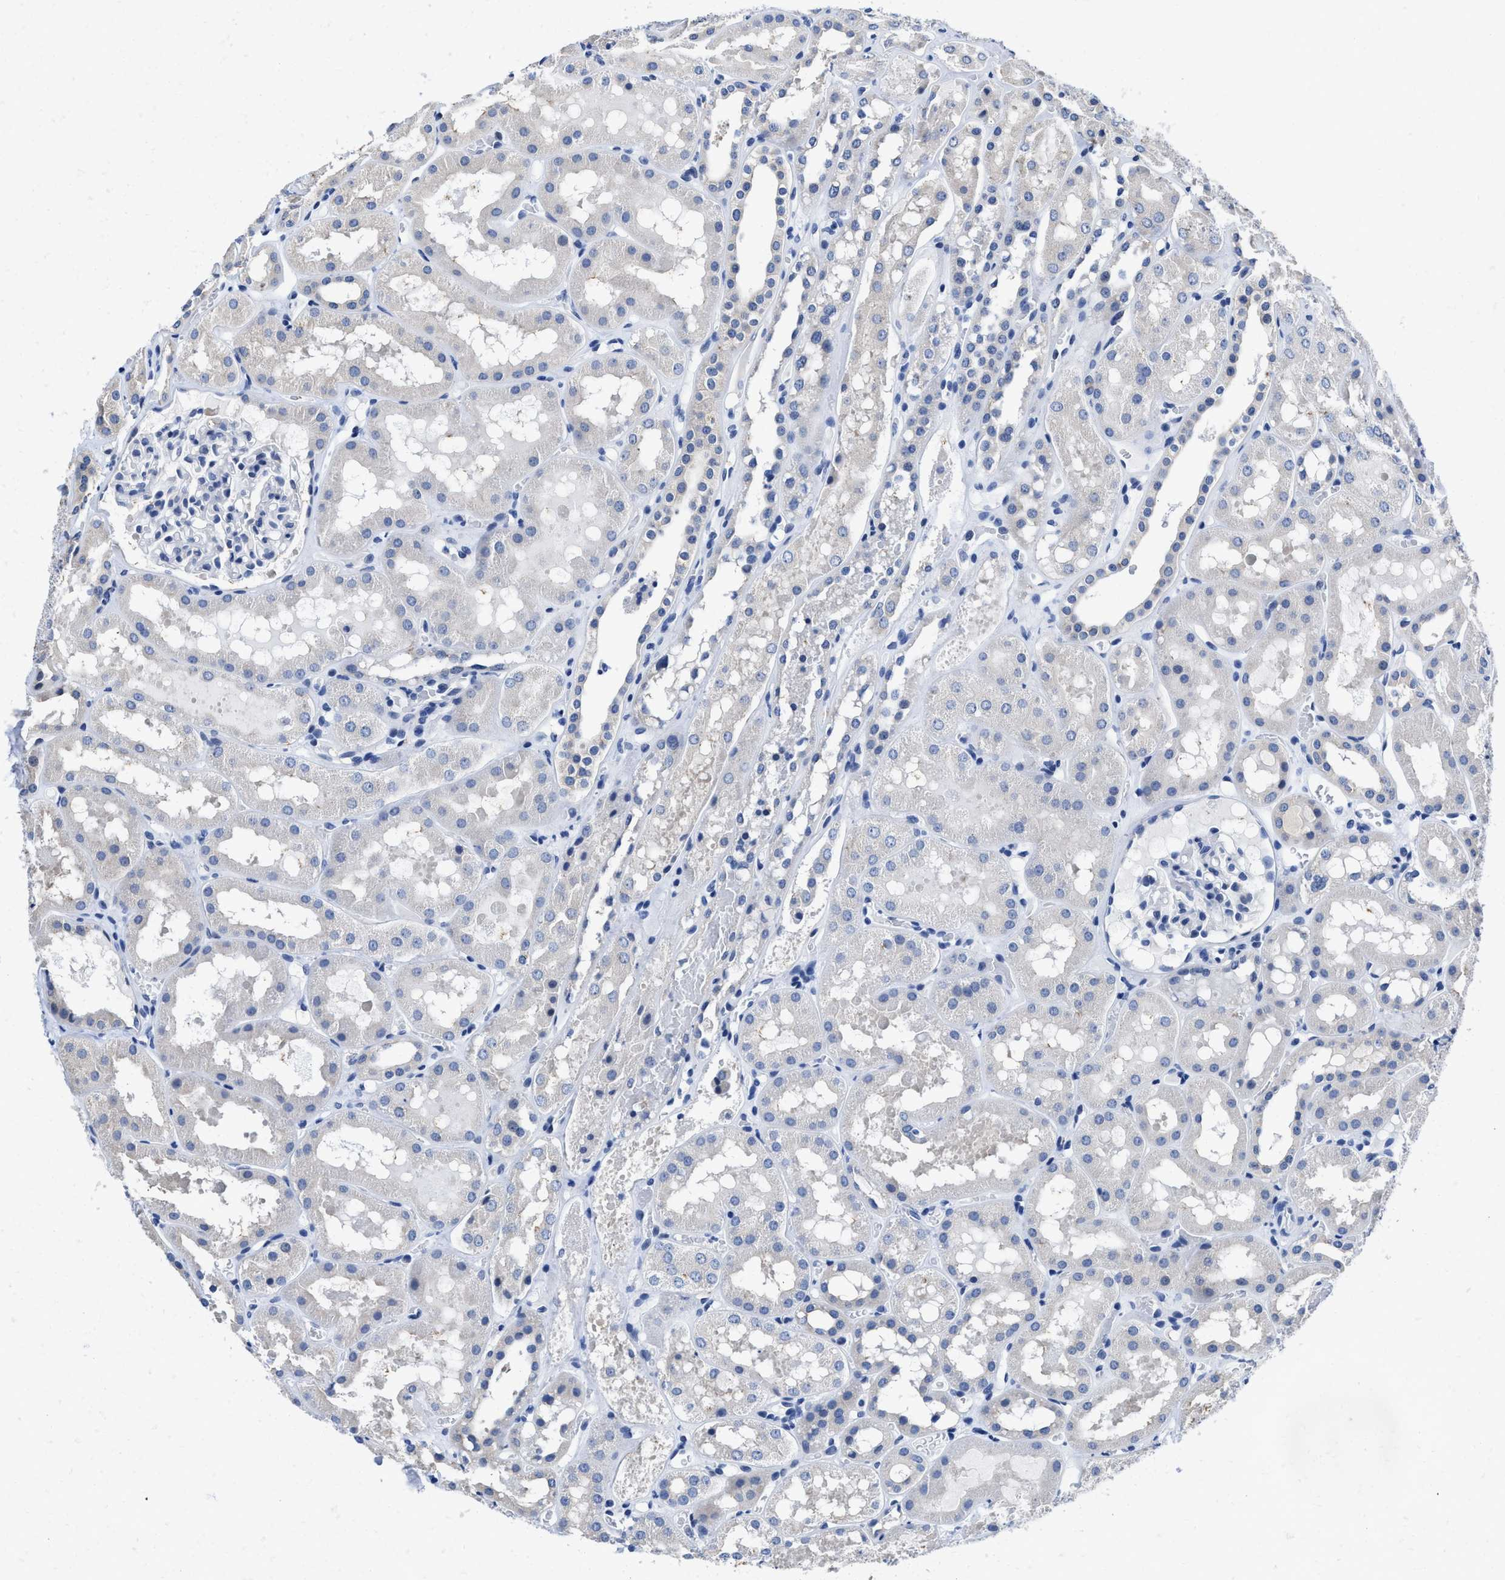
{"staining": {"intensity": "negative", "quantity": "none", "location": "none"}, "tissue": "kidney", "cell_type": "Cells in glomeruli", "image_type": "normal", "snomed": [{"axis": "morphology", "description": "Normal tissue, NOS"}, {"axis": "topography", "description": "Kidney"}, {"axis": "topography", "description": "Urinary bladder"}], "caption": "This is an immunohistochemistry (IHC) histopathology image of benign kidney. There is no staining in cells in glomeruli.", "gene": "HOOK1", "patient": {"sex": "male", "age": 16}}